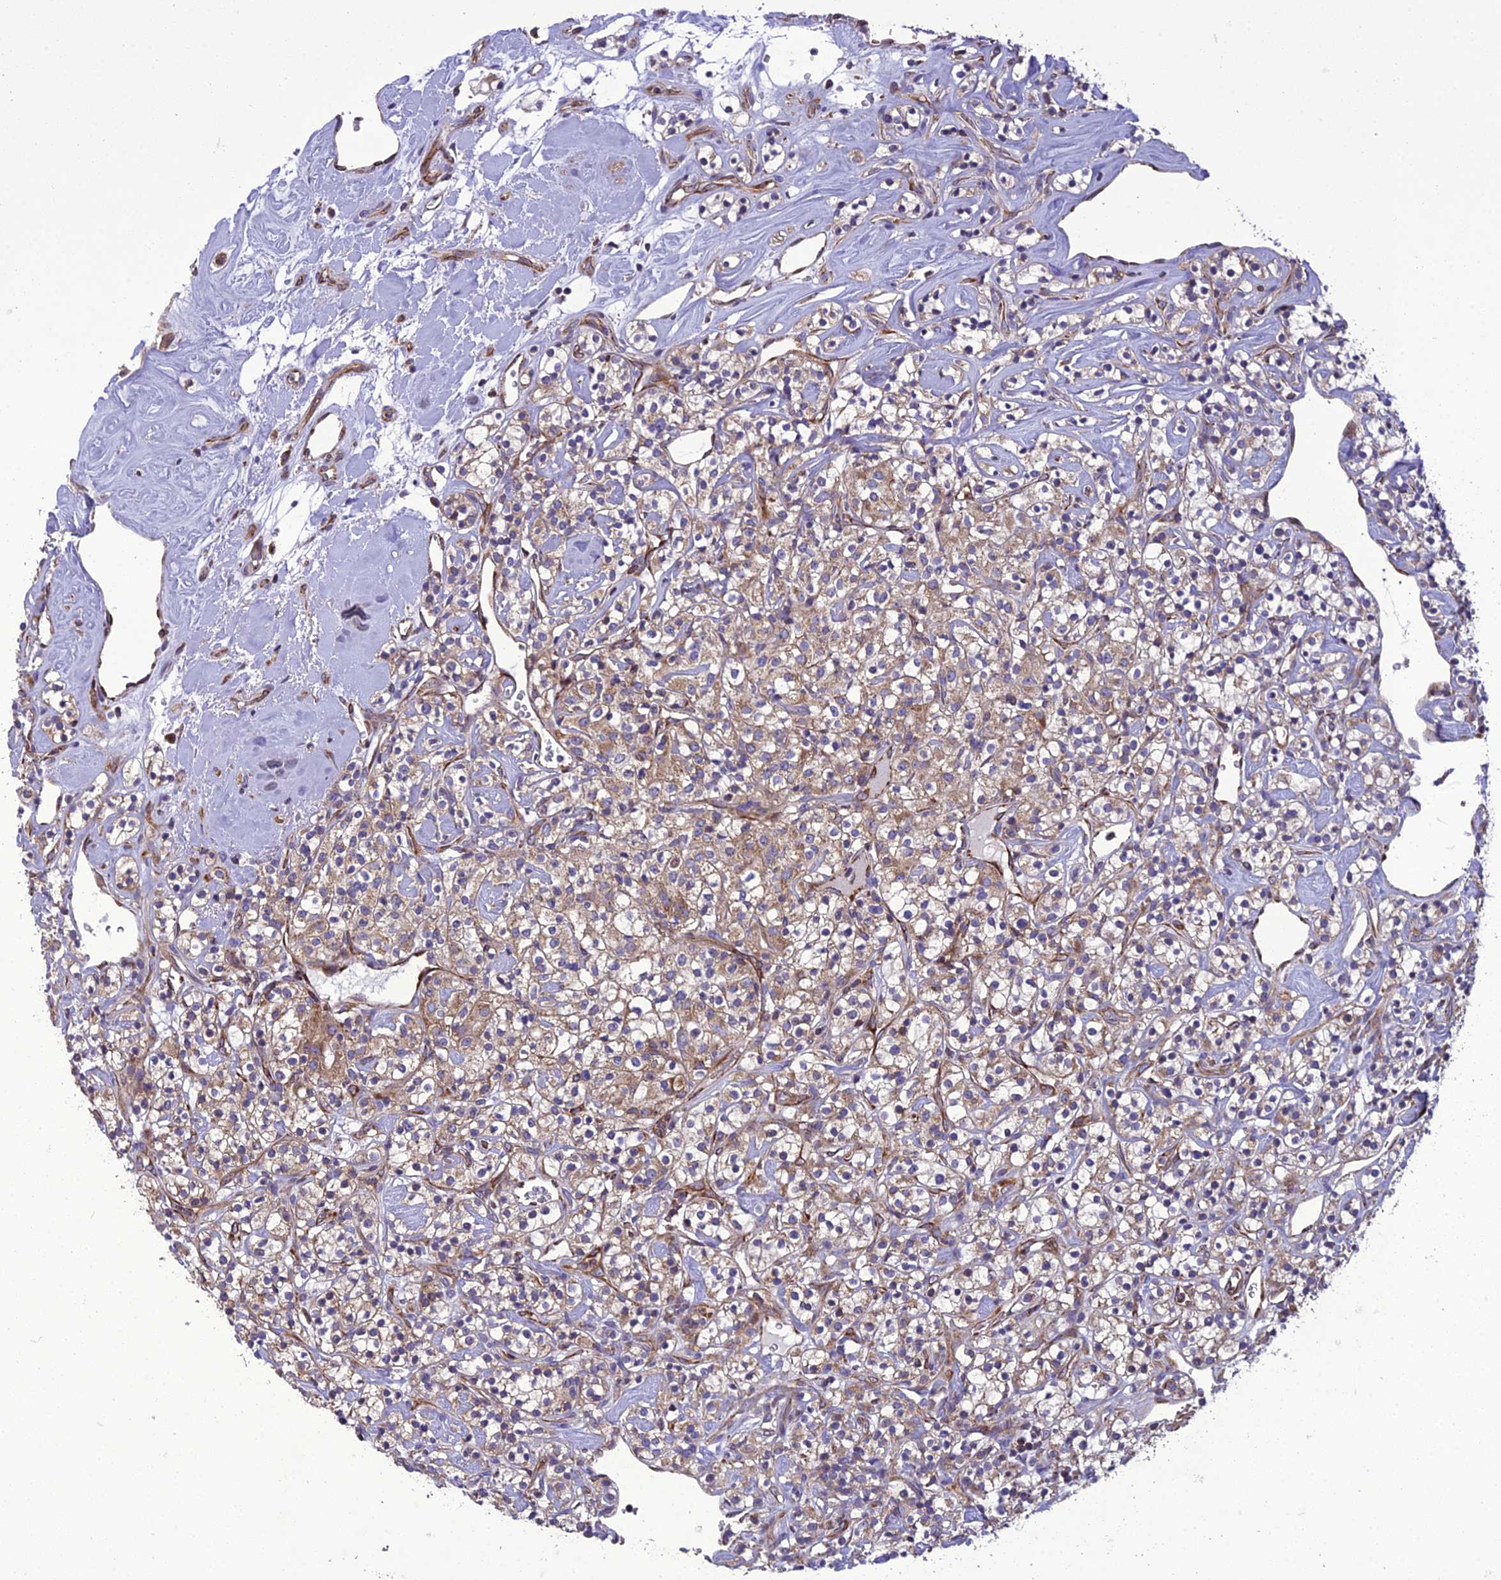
{"staining": {"intensity": "moderate", "quantity": ">75%", "location": "cytoplasmic/membranous"}, "tissue": "renal cancer", "cell_type": "Tumor cells", "image_type": "cancer", "snomed": [{"axis": "morphology", "description": "Adenocarcinoma, NOS"}, {"axis": "topography", "description": "Kidney"}], "caption": "Immunohistochemistry (IHC) histopathology image of renal cancer stained for a protein (brown), which displays medium levels of moderate cytoplasmic/membranous positivity in approximately >75% of tumor cells.", "gene": "GIMAP1", "patient": {"sex": "male", "age": 77}}